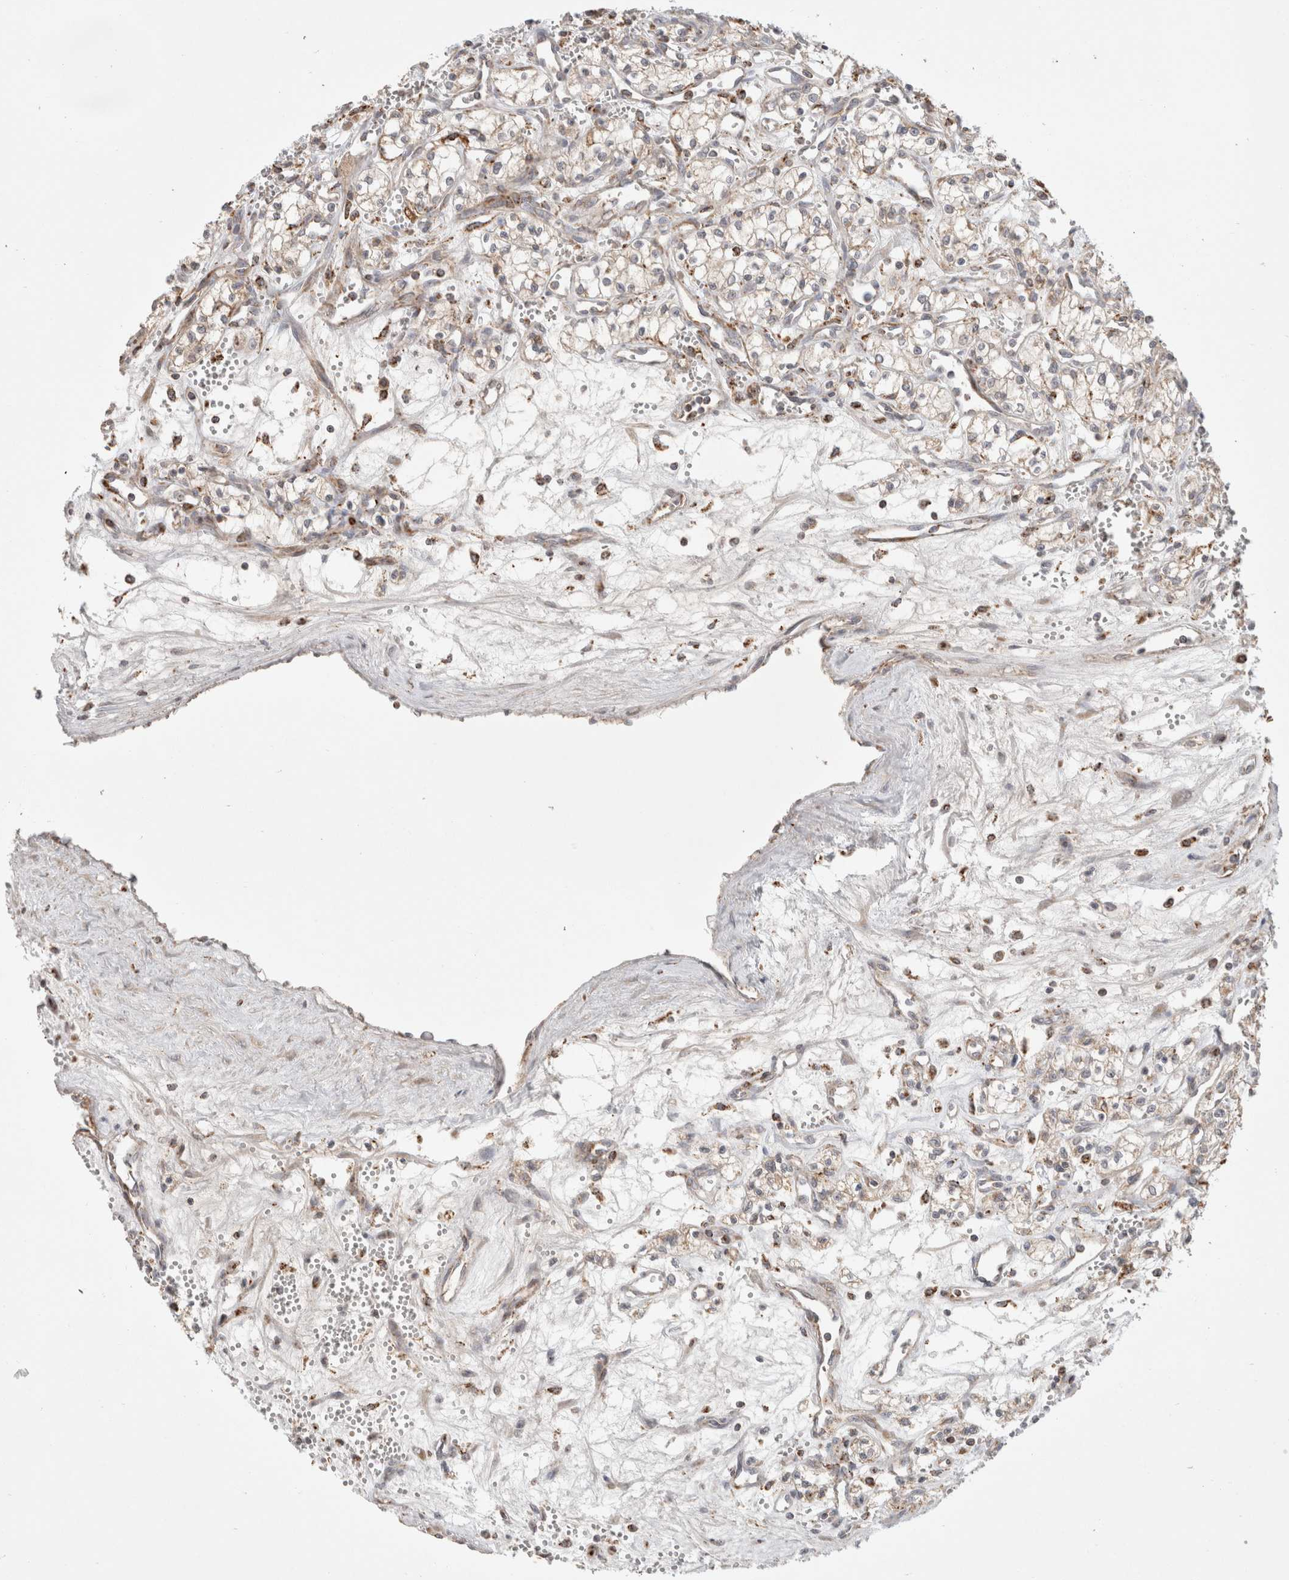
{"staining": {"intensity": "weak", "quantity": "25%-75%", "location": "cytoplasmic/membranous"}, "tissue": "renal cancer", "cell_type": "Tumor cells", "image_type": "cancer", "snomed": [{"axis": "morphology", "description": "Adenocarcinoma, NOS"}, {"axis": "topography", "description": "Kidney"}], "caption": "Human adenocarcinoma (renal) stained with a protein marker exhibits weak staining in tumor cells.", "gene": "HROB", "patient": {"sex": "male", "age": 59}}